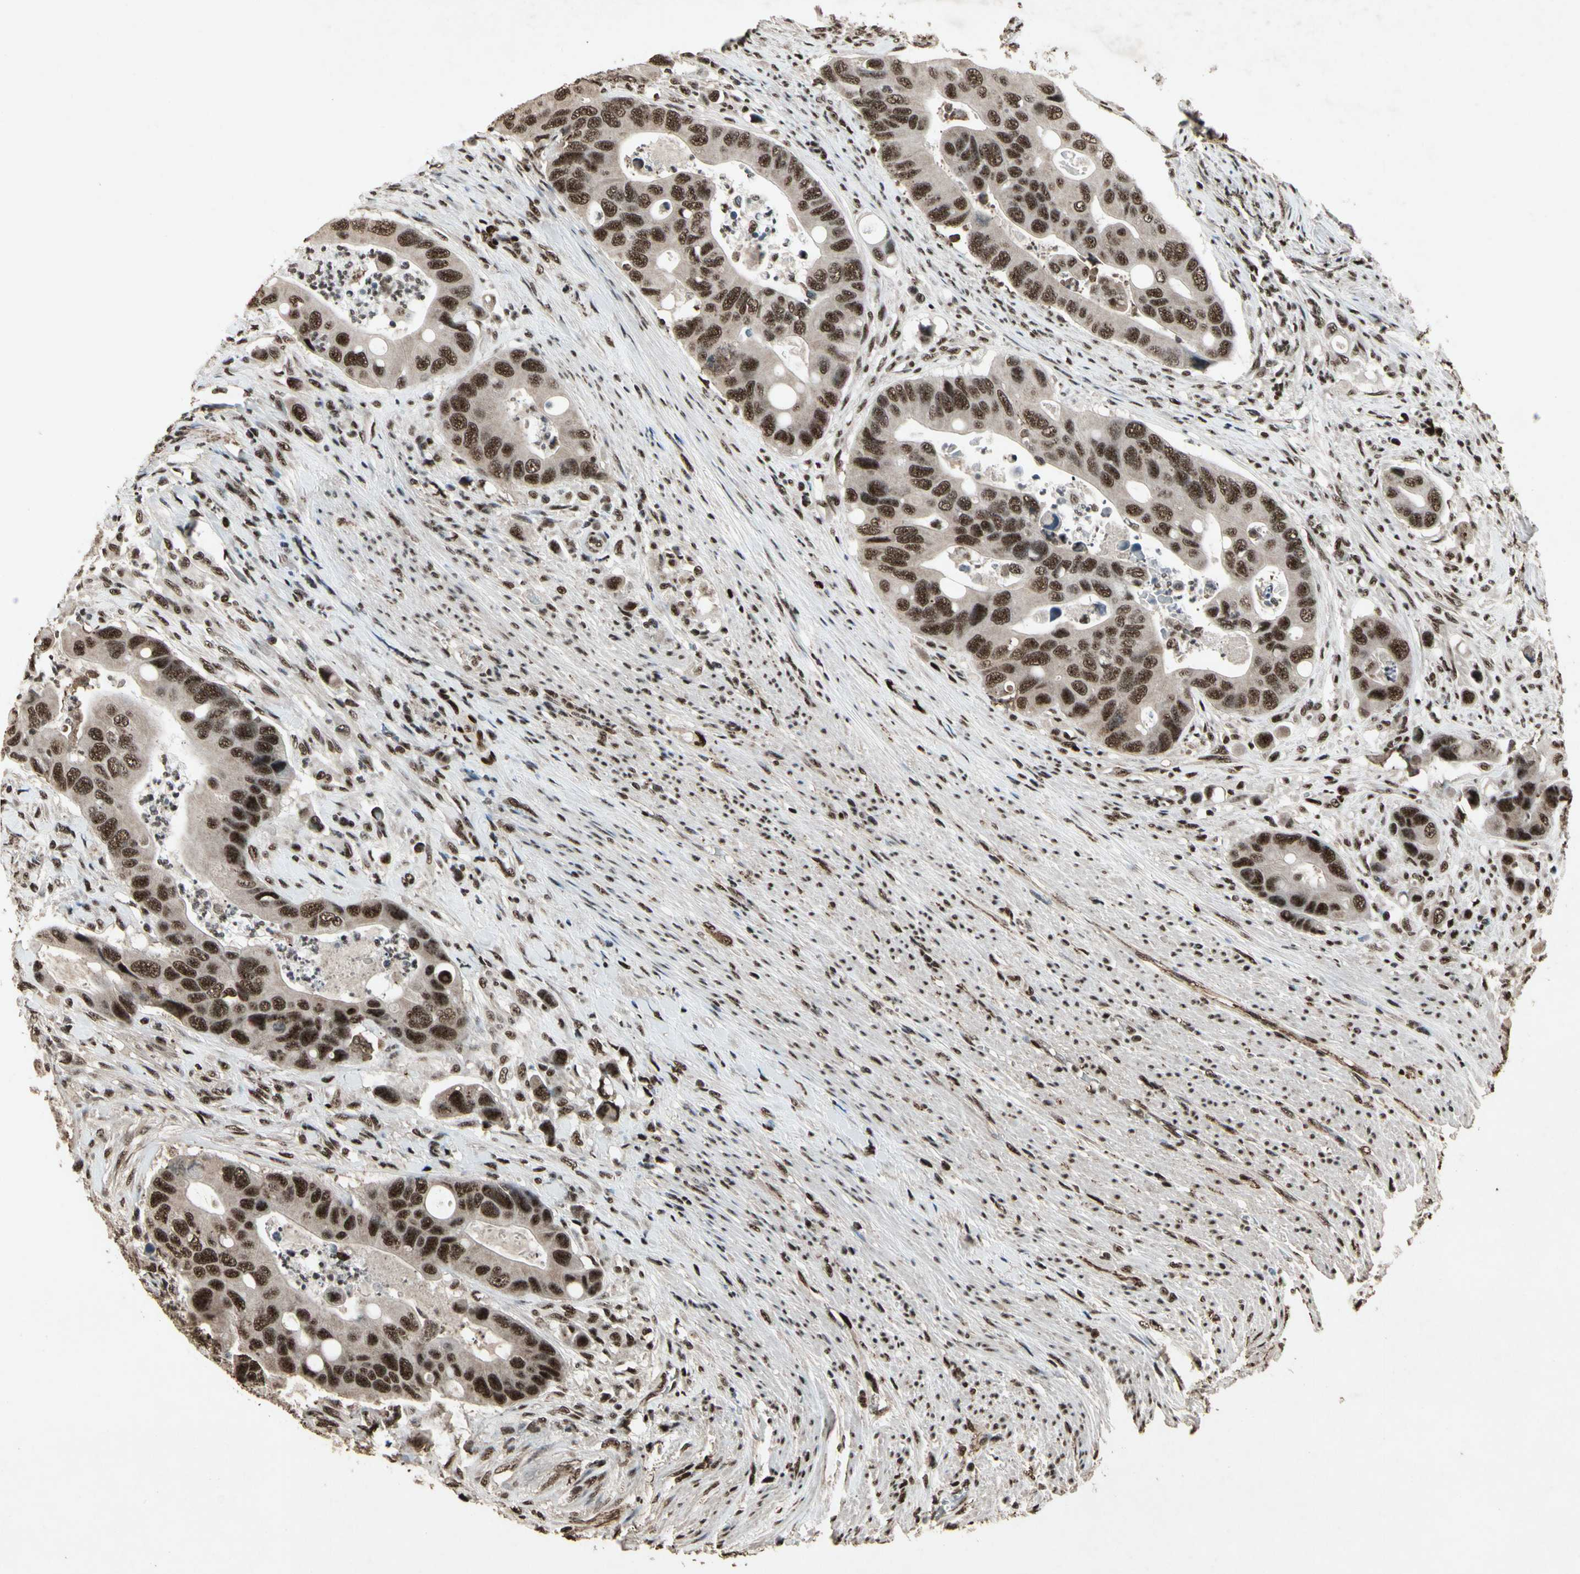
{"staining": {"intensity": "strong", "quantity": ">75%", "location": "nuclear"}, "tissue": "colorectal cancer", "cell_type": "Tumor cells", "image_type": "cancer", "snomed": [{"axis": "morphology", "description": "Adenocarcinoma, NOS"}, {"axis": "topography", "description": "Rectum"}], "caption": "Colorectal cancer (adenocarcinoma) stained with DAB IHC displays high levels of strong nuclear expression in about >75% of tumor cells.", "gene": "TBX2", "patient": {"sex": "female", "age": 57}}